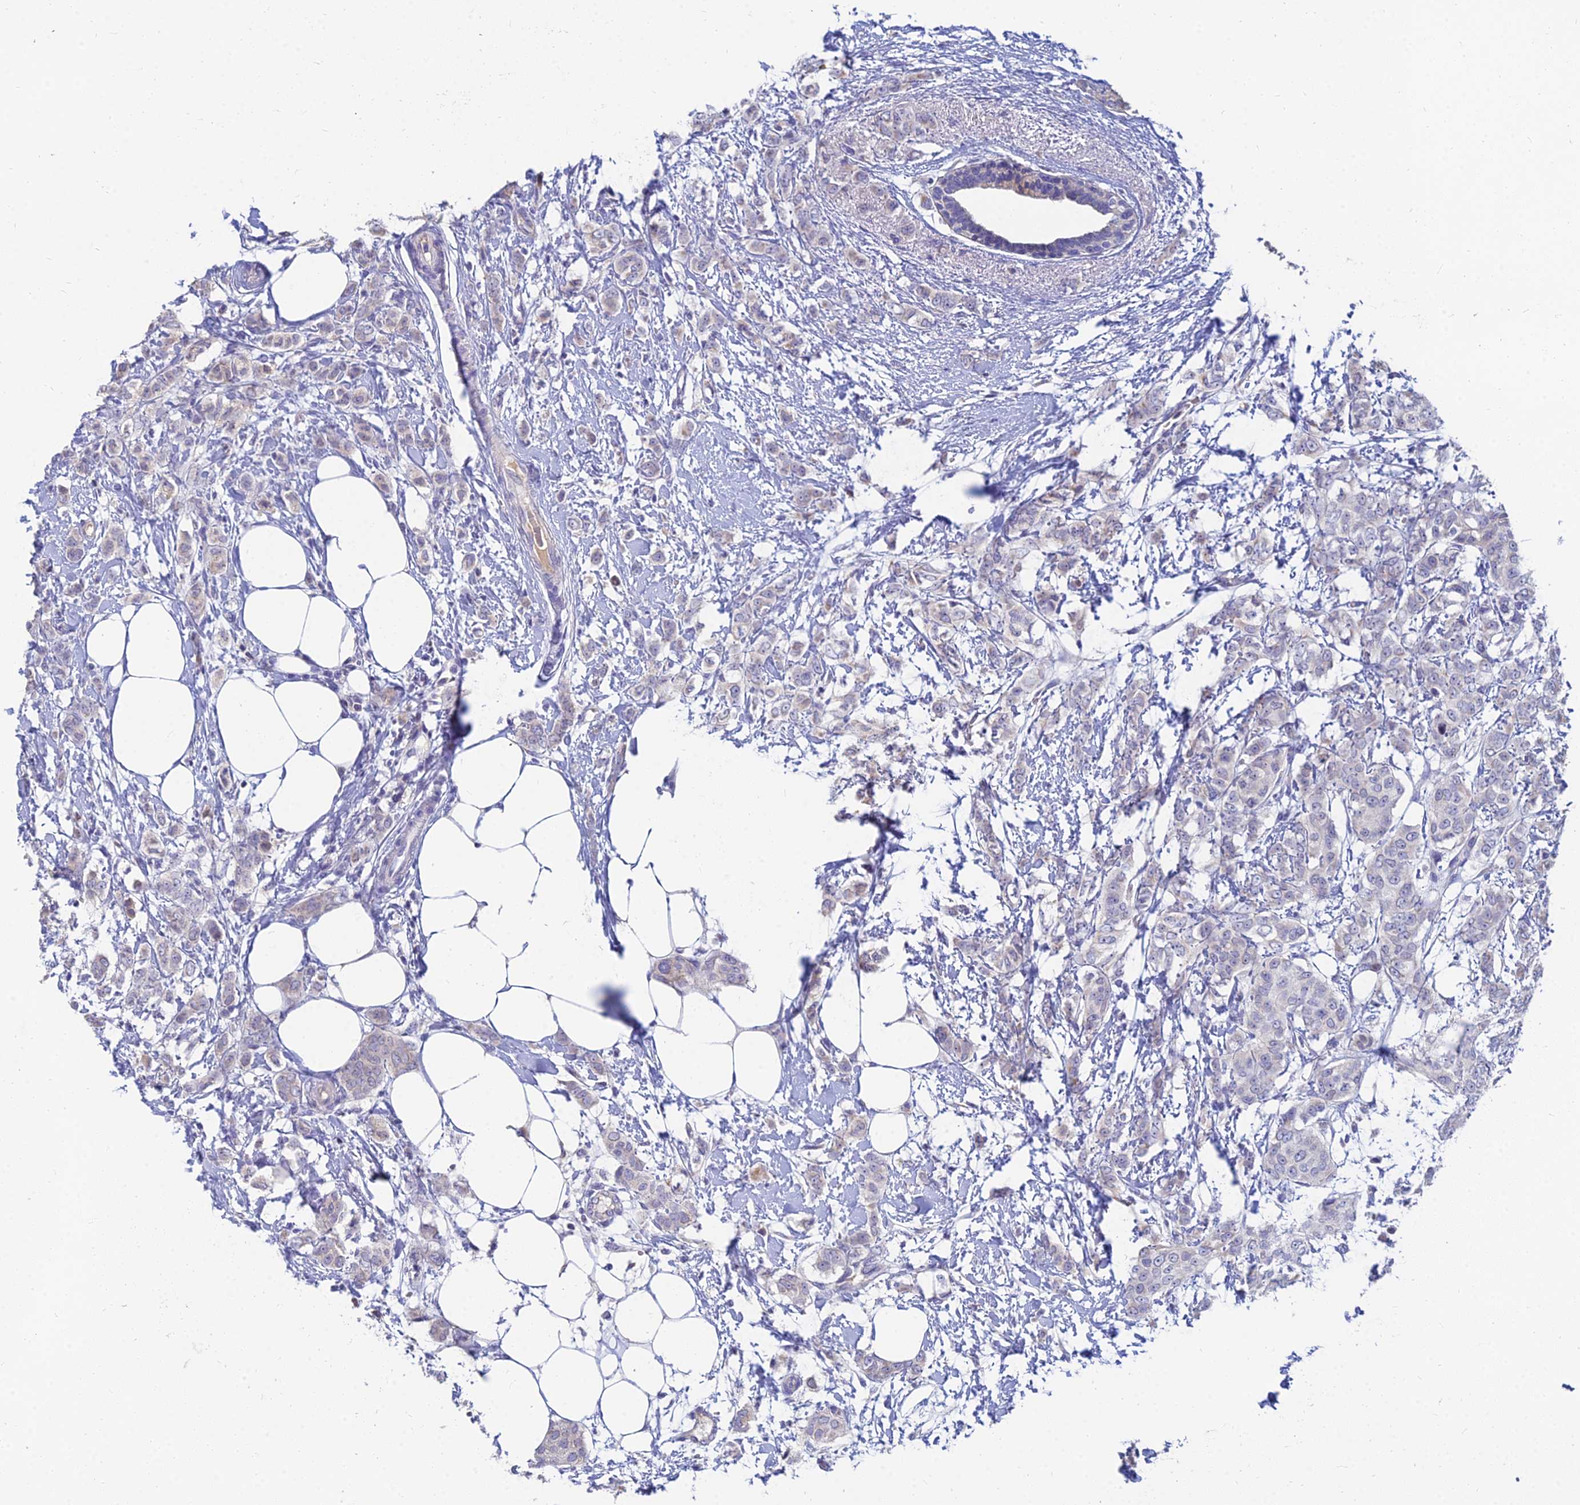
{"staining": {"intensity": "negative", "quantity": "none", "location": "none"}, "tissue": "breast cancer", "cell_type": "Tumor cells", "image_type": "cancer", "snomed": [{"axis": "morphology", "description": "Duct carcinoma"}, {"axis": "topography", "description": "Breast"}], "caption": "Image shows no significant protein positivity in tumor cells of breast intraductal carcinoma. (DAB immunohistochemistry (IHC), high magnification).", "gene": "GOLGA6D", "patient": {"sex": "female", "age": 72}}